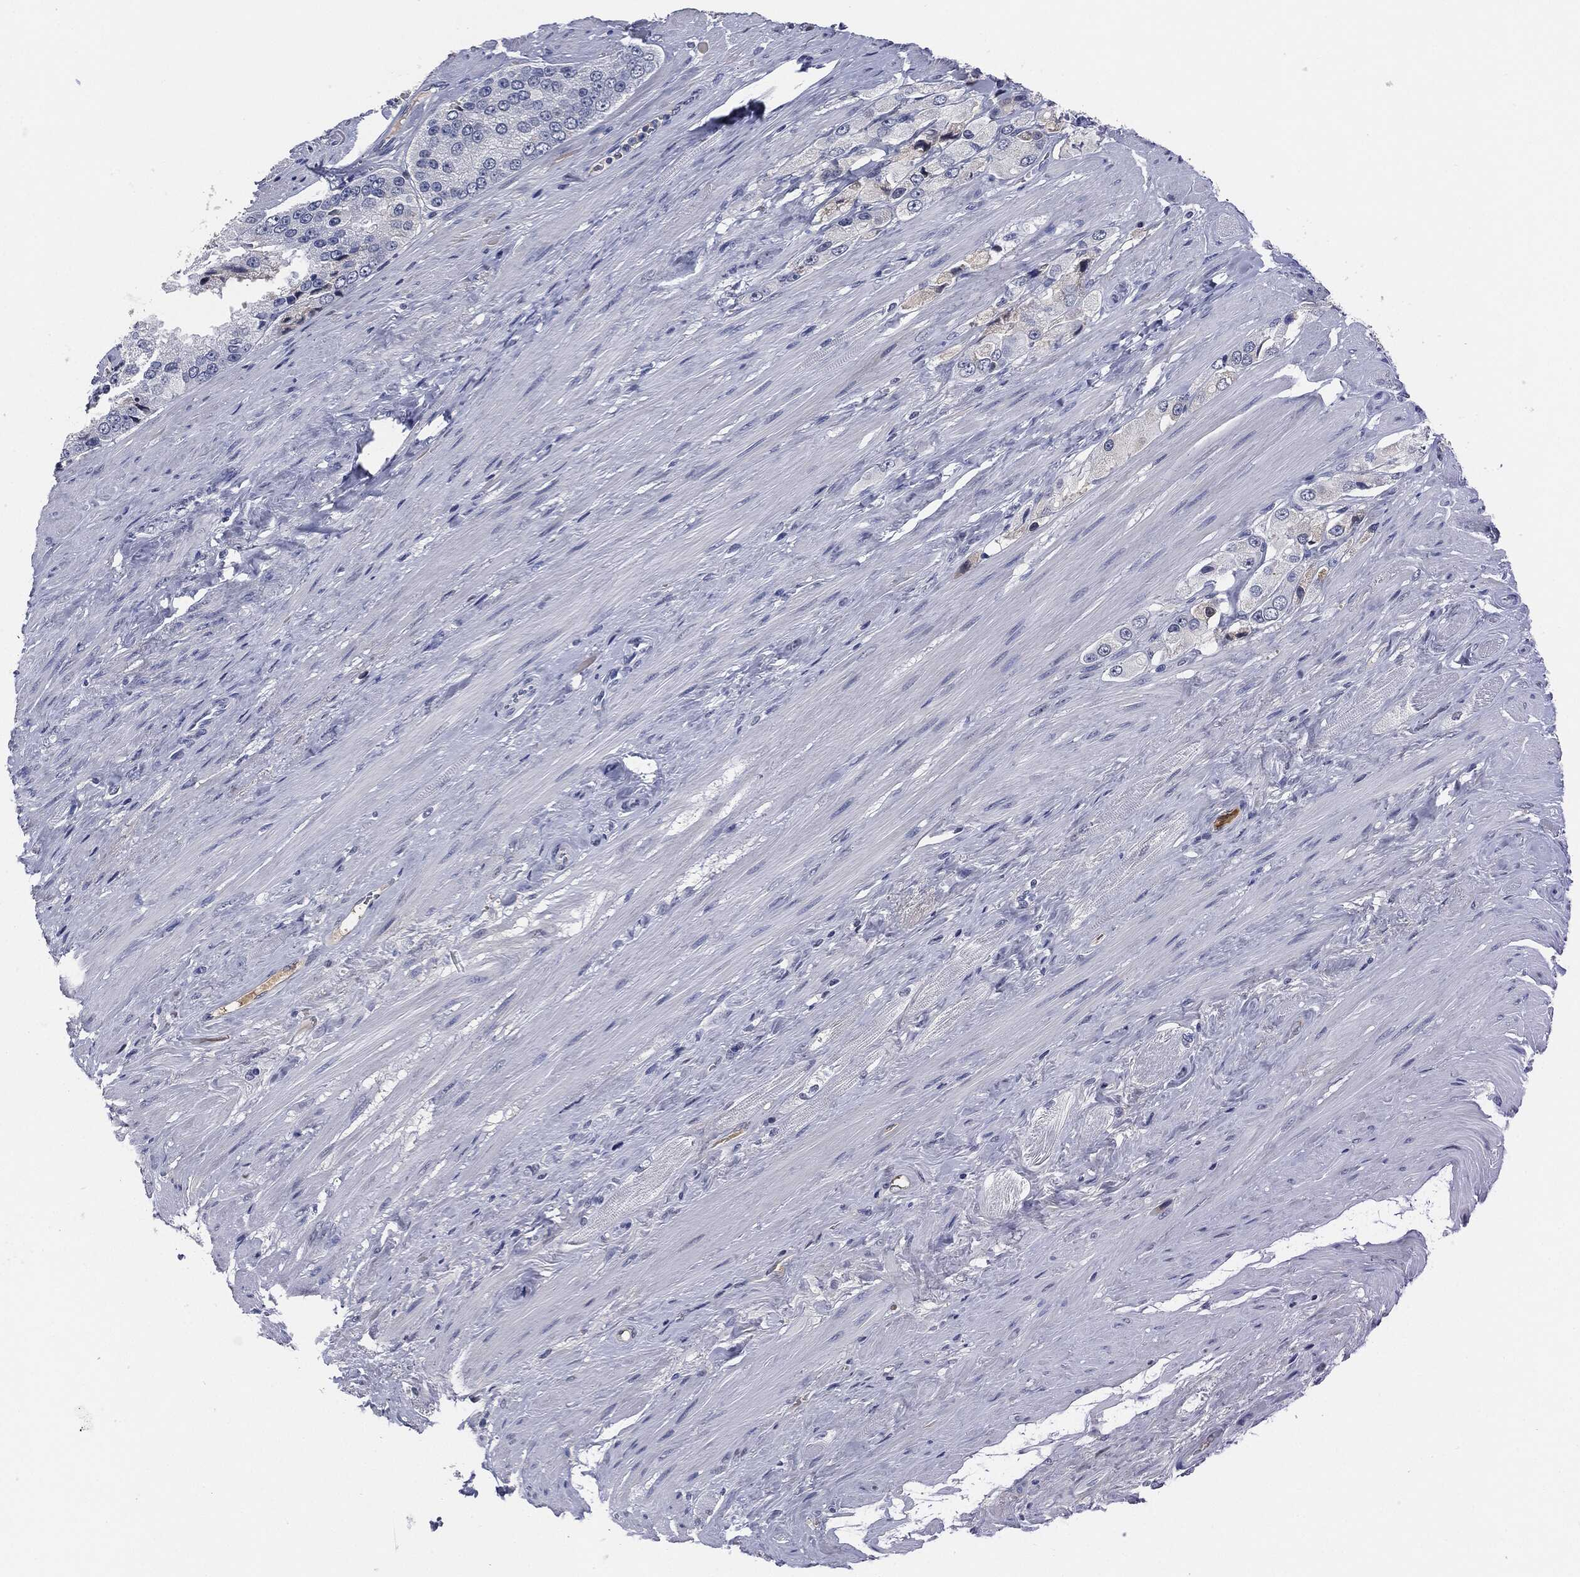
{"staining": {"intensity": "negative", "quantity": "none", "location": "none"}, "tissue": "prostate cancer", "cell_type": "Tumor cells", "image_type": "cancer", "snomed": [{"axis": "morphology", "description": "Adenocarcinoma, NOS"}, {"axis": "topography", "description": "Prostate and seminal vesicle, NOS"}, {"axis": "topography", "description": "Prostate"}], "caption": "Adenocarcinoma (prostate) was stained to show a protein in brown. There is no significant expression in tumor cells.", "gene": "SIGLEC7", "patient": {"sex": "male", "age": 64}}